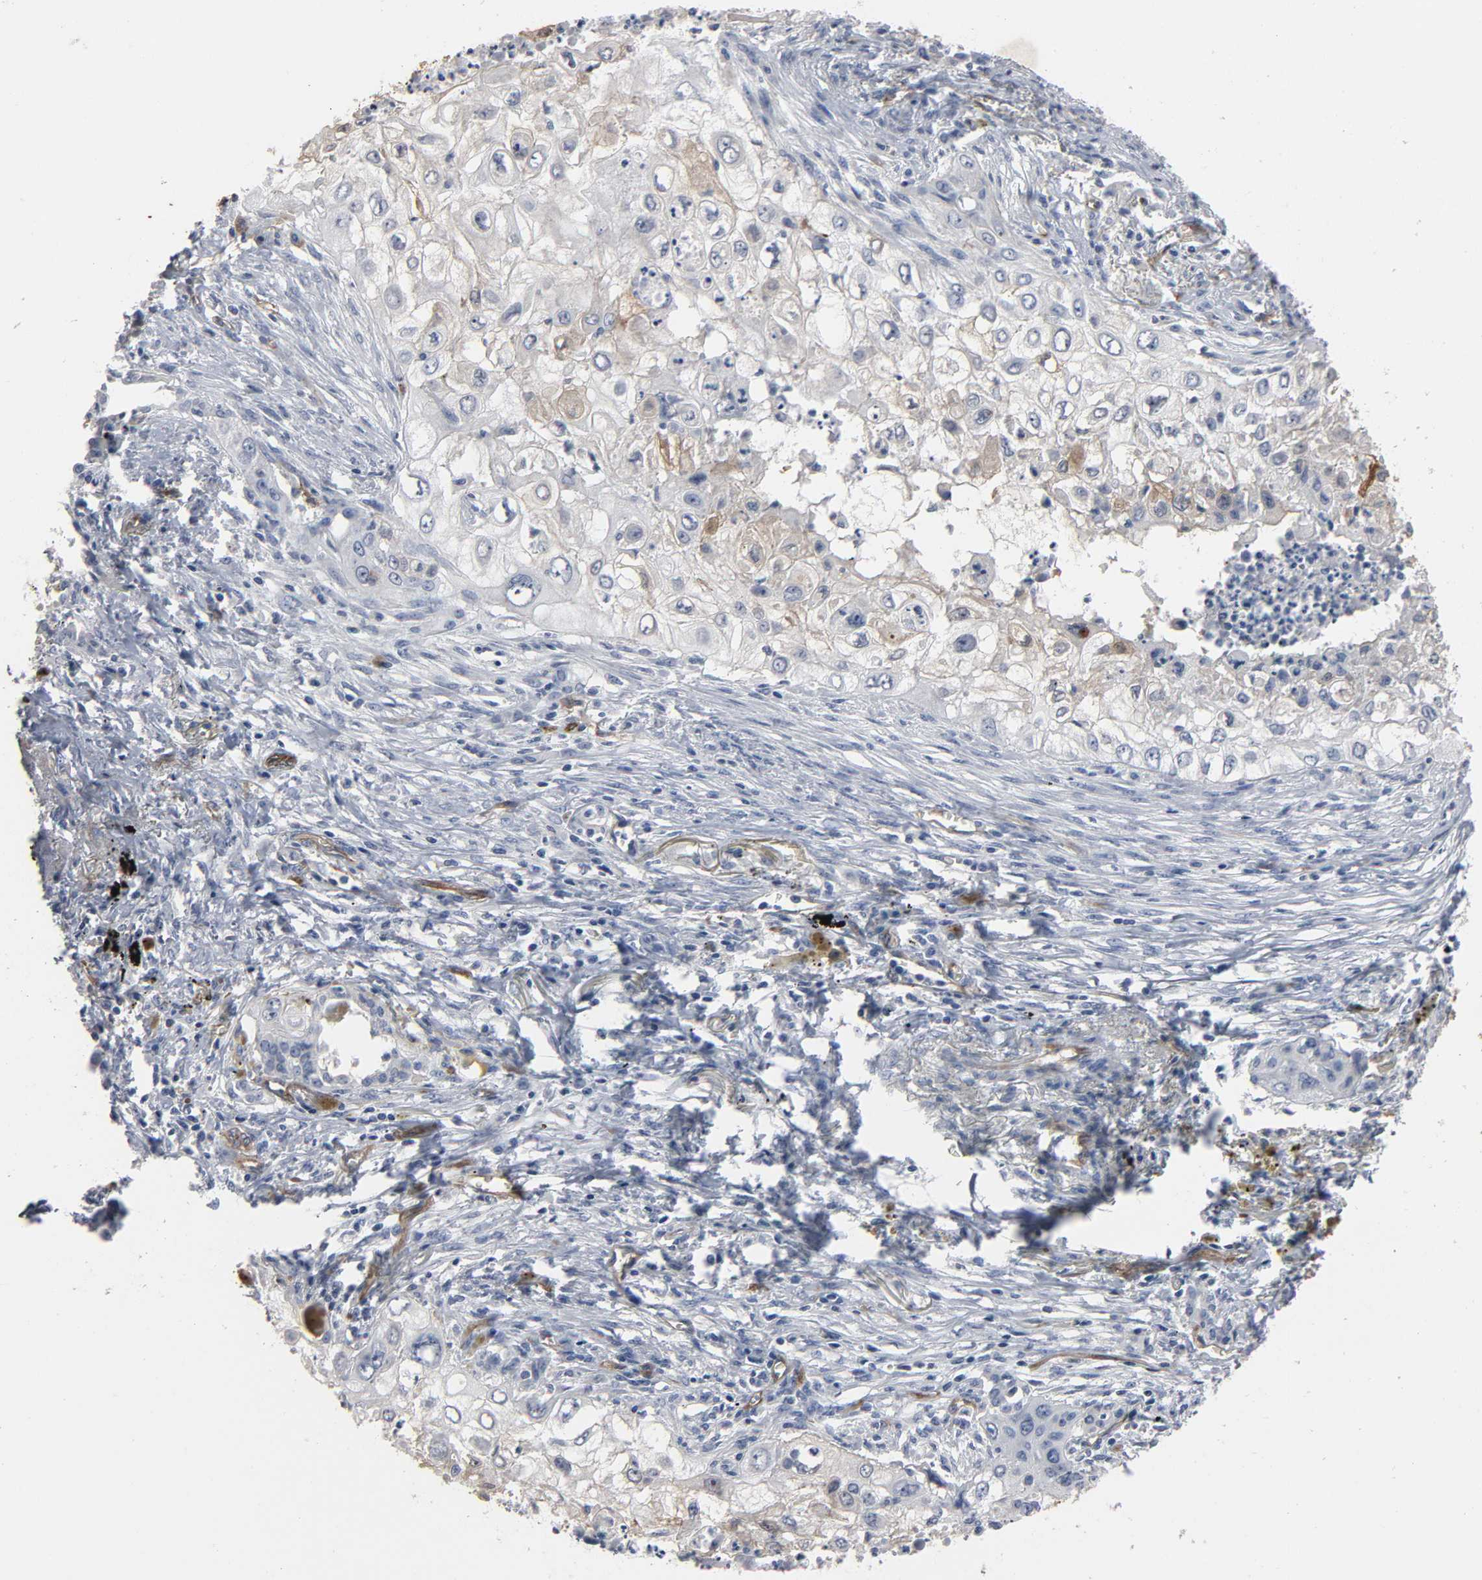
{"staining": {"intensity": "weak", "quantity": "<25%", "location": "cytoplasmic/membranous"}, "tissue": "lung cancer", "cell_type": "Tumor cells", "image_type": "cancer", "snomed": [{"axis": "morphology", "description": "Squamous cell carcinoma, NOS"}, {"axis": "topography", "description": "Lung"}], "caption": "The micrograph demonstrates no significant expression in tumor cells of squamous cell carcinoma (lung).", "gene": "KDR", "patient": {"sex": "male", "age": 71}}